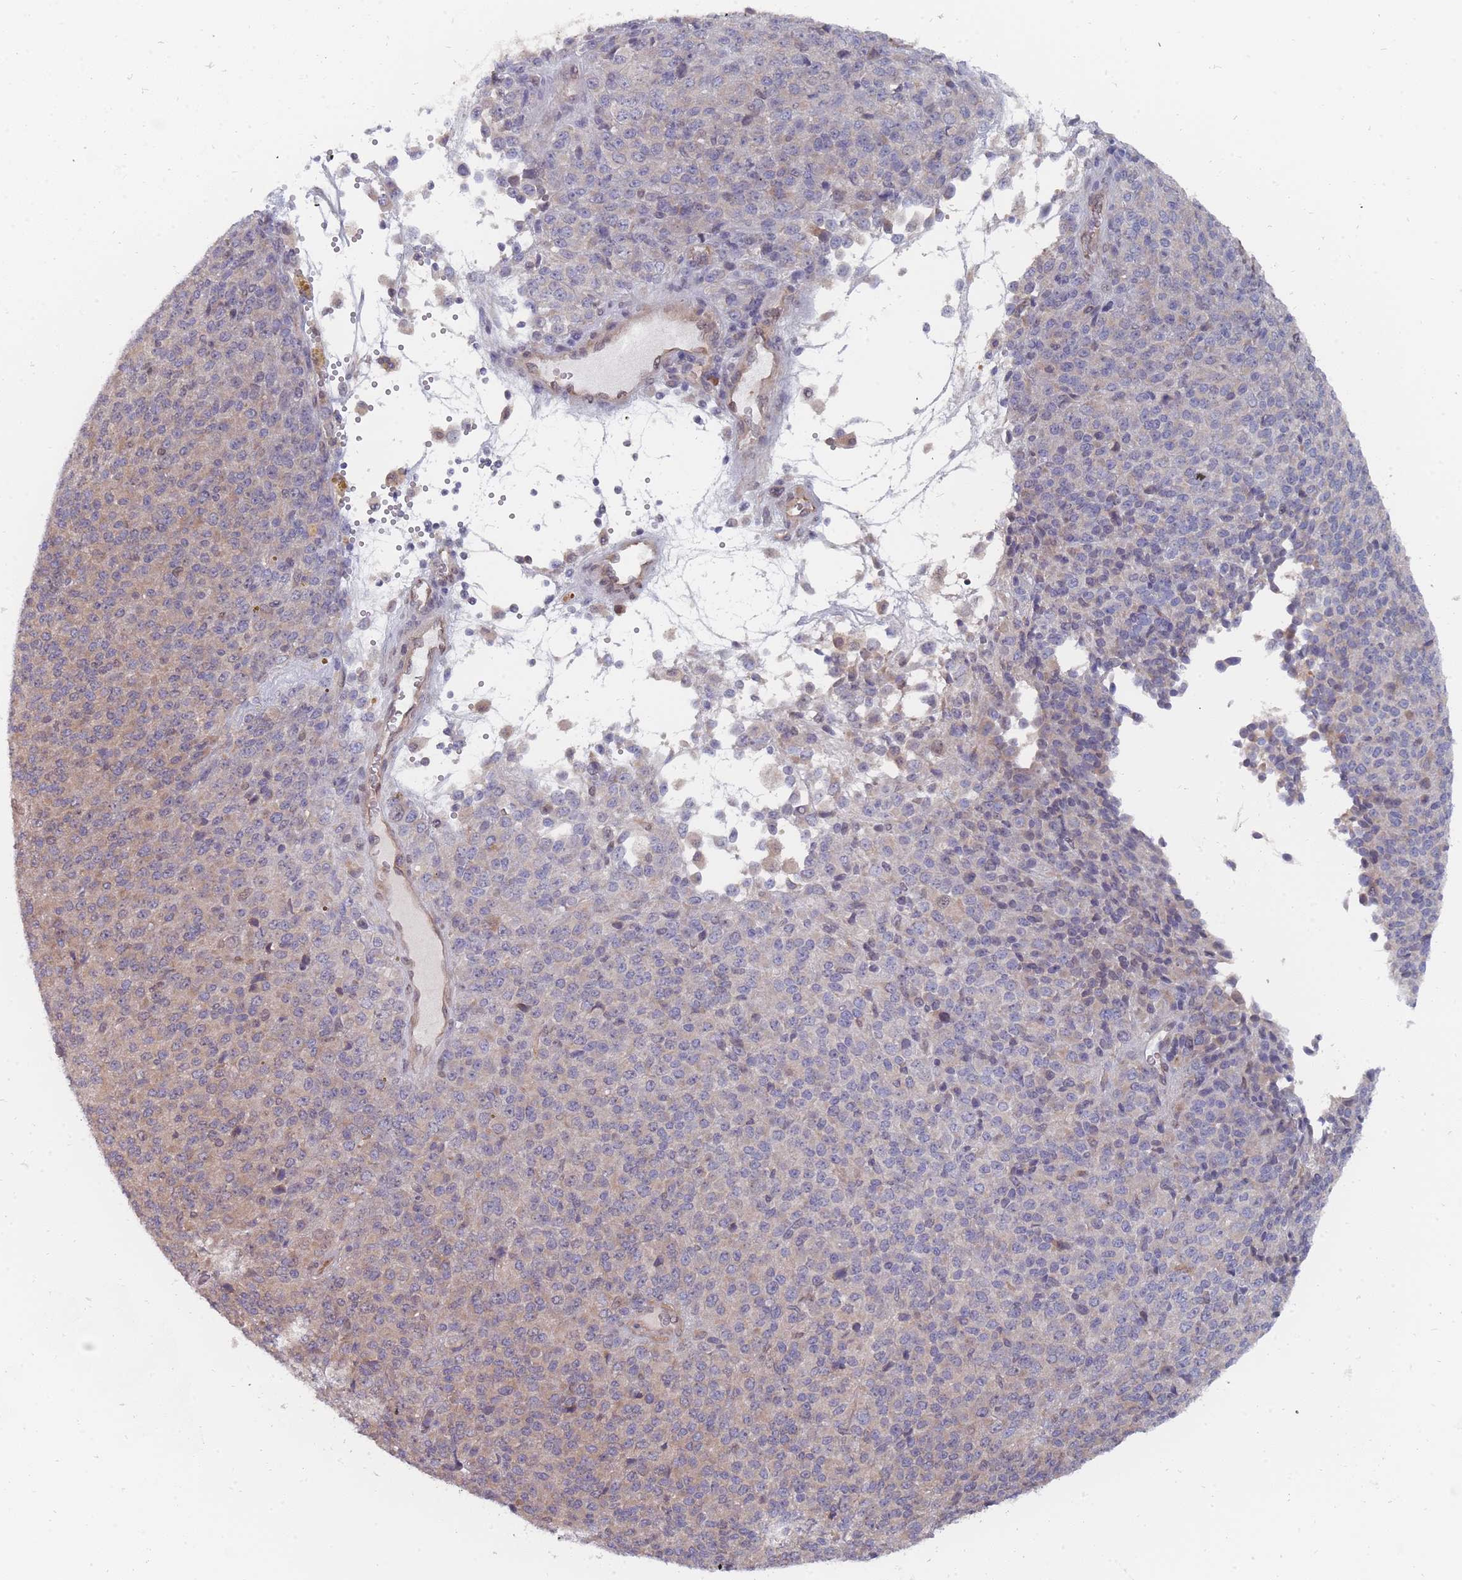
{"staining": {"intensity": "weak", "quantity": "<25%", "location": "cytoplasmic/membranous"}, "tissue": "melanoma", "cell_type": "Tumor cells", "image_type": "cancer", "snomed": [{"axis": "morphology", "description": "Malignant melanoma, Metastatic site"}, {"axis": "topography", "description": "Brain"}], "caption": "A micrograph of melanoma stained for a protein demonstrates no brown staining in tumor cells.", "gene": "NKD1", "patient": {"sex": "female", "age": 56}}